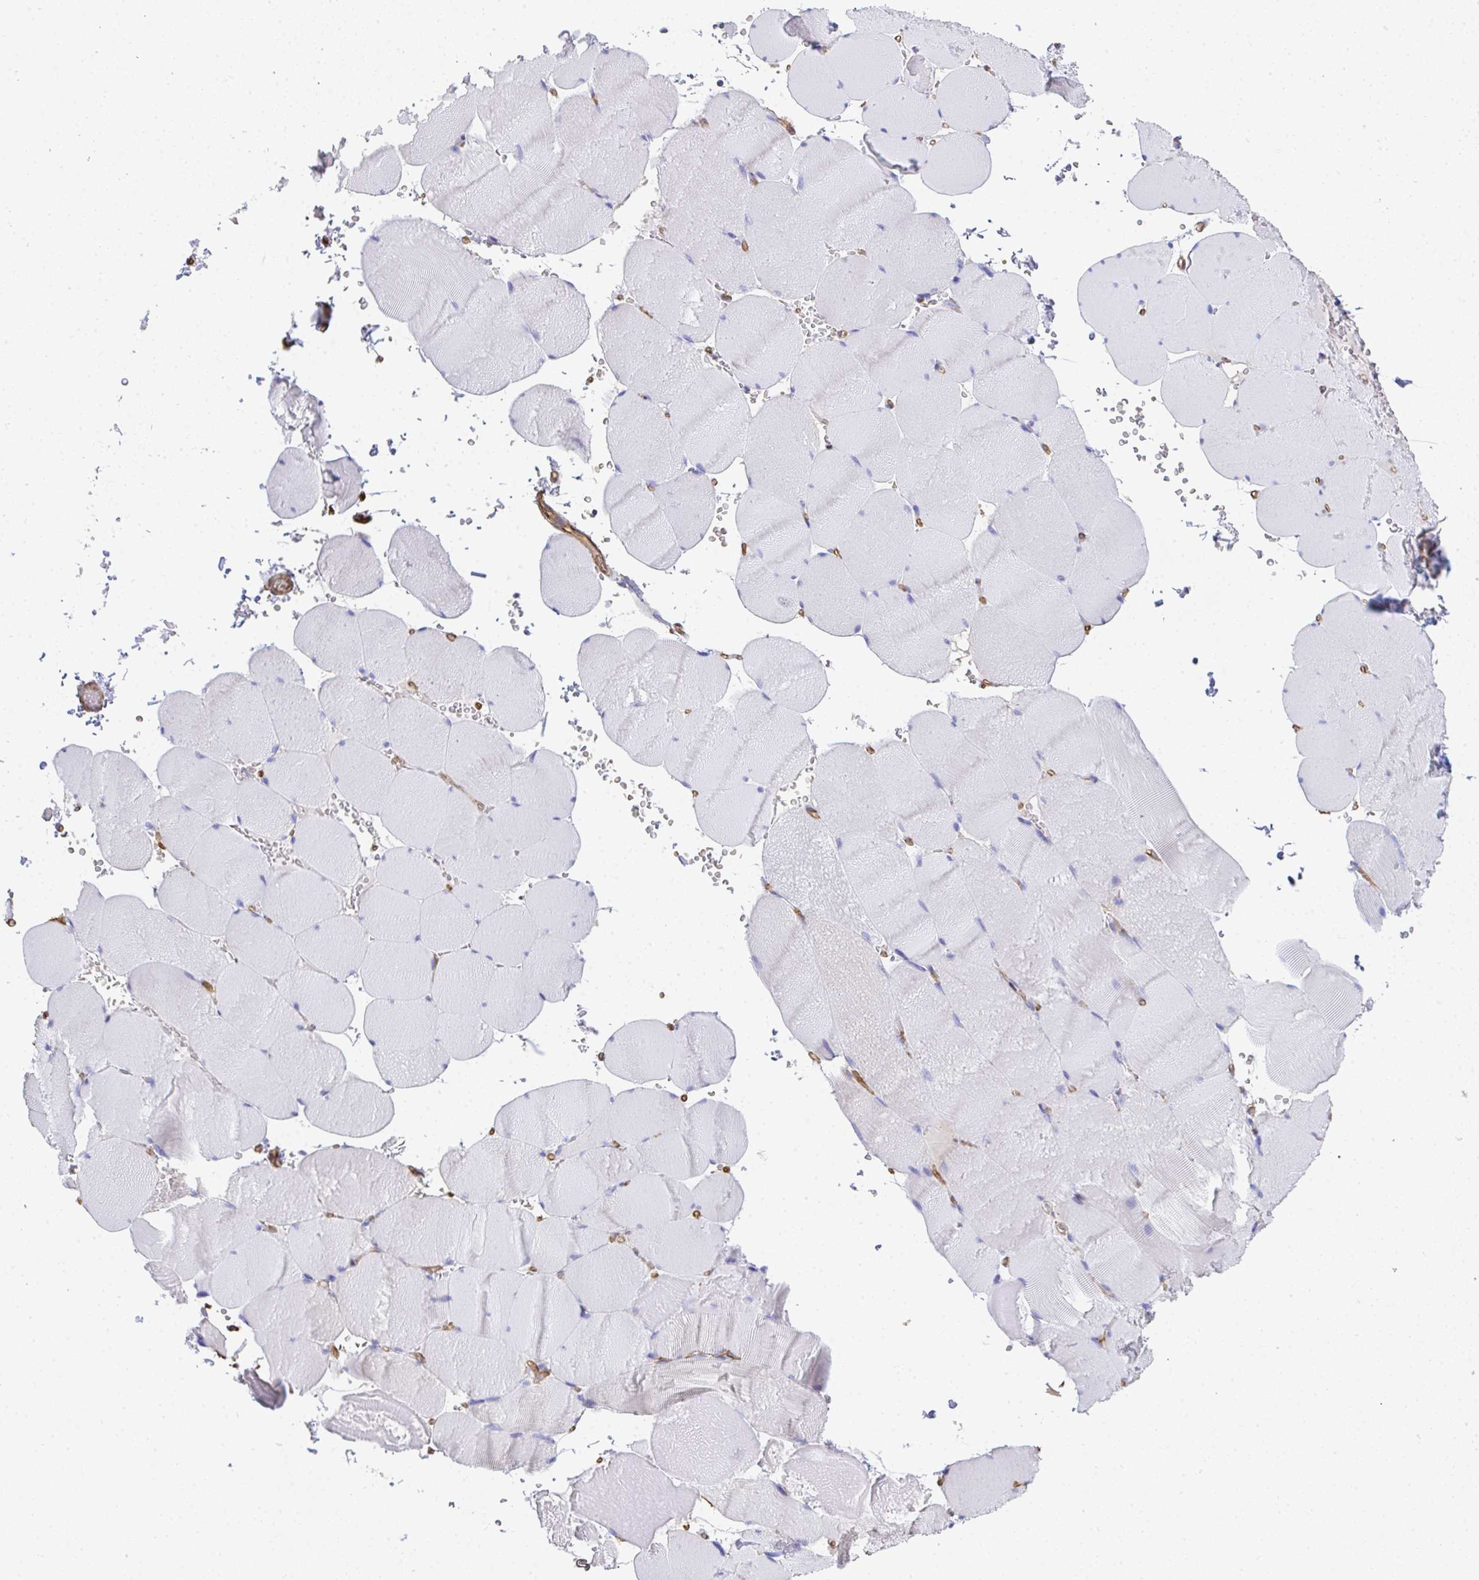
{"staining": {"intensity": "negative", "quantity": "none", "location": "none"}, "tissue": "skeletal muscle", "cell_type": "Myocytes", "image_type": "normal", "snomed": [{"axis": "morphology", "description": "Normal tissue, NOS"}, {"axis": "topography", "description": "Skeletal muscle"}, {"axis": "topography", "description": "Head-Neck"}], "caption": "Immunohistochemical staining of normal skeletal muscle reveals no significant staining in myocytes.", "gene": "TNFAIP8", "patient": {"sex": "male", "age": 66}}